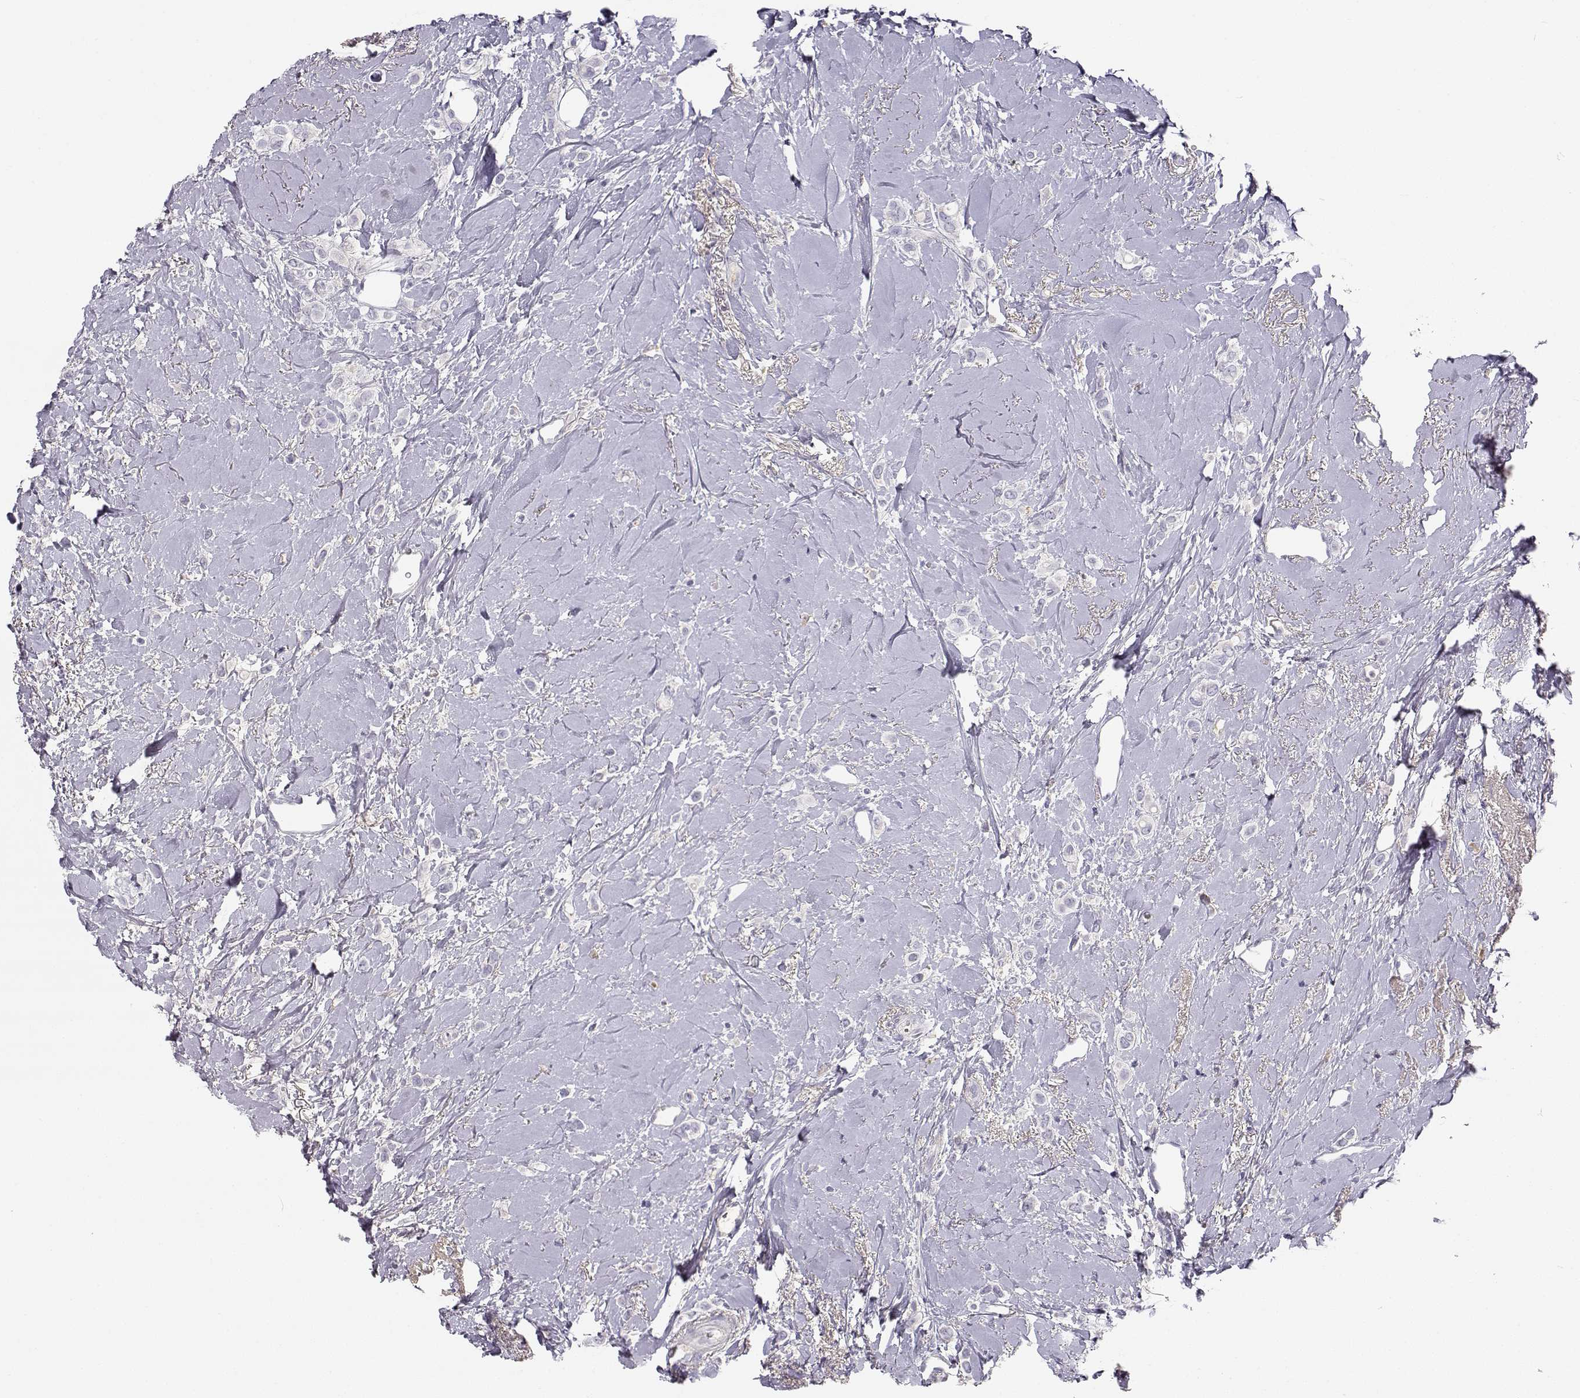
{"staining": {"intensity": "negative", "quantity": "none", "location": "none"}, "tissue": "breast cancer", "cell_type": "Tumor cells", "image_type": "cancer", "snomed": [{"axis": "morphology", "description": "Lobular carcinoma"}, {"axis": "topography", "description": "Breast"}], "caption": "Immunohistochemical staining of breast cancer shows no significant expression in tumor cells.", "gene": "SLCO6A1", "patient": {"sex": "female", "age": 66}}